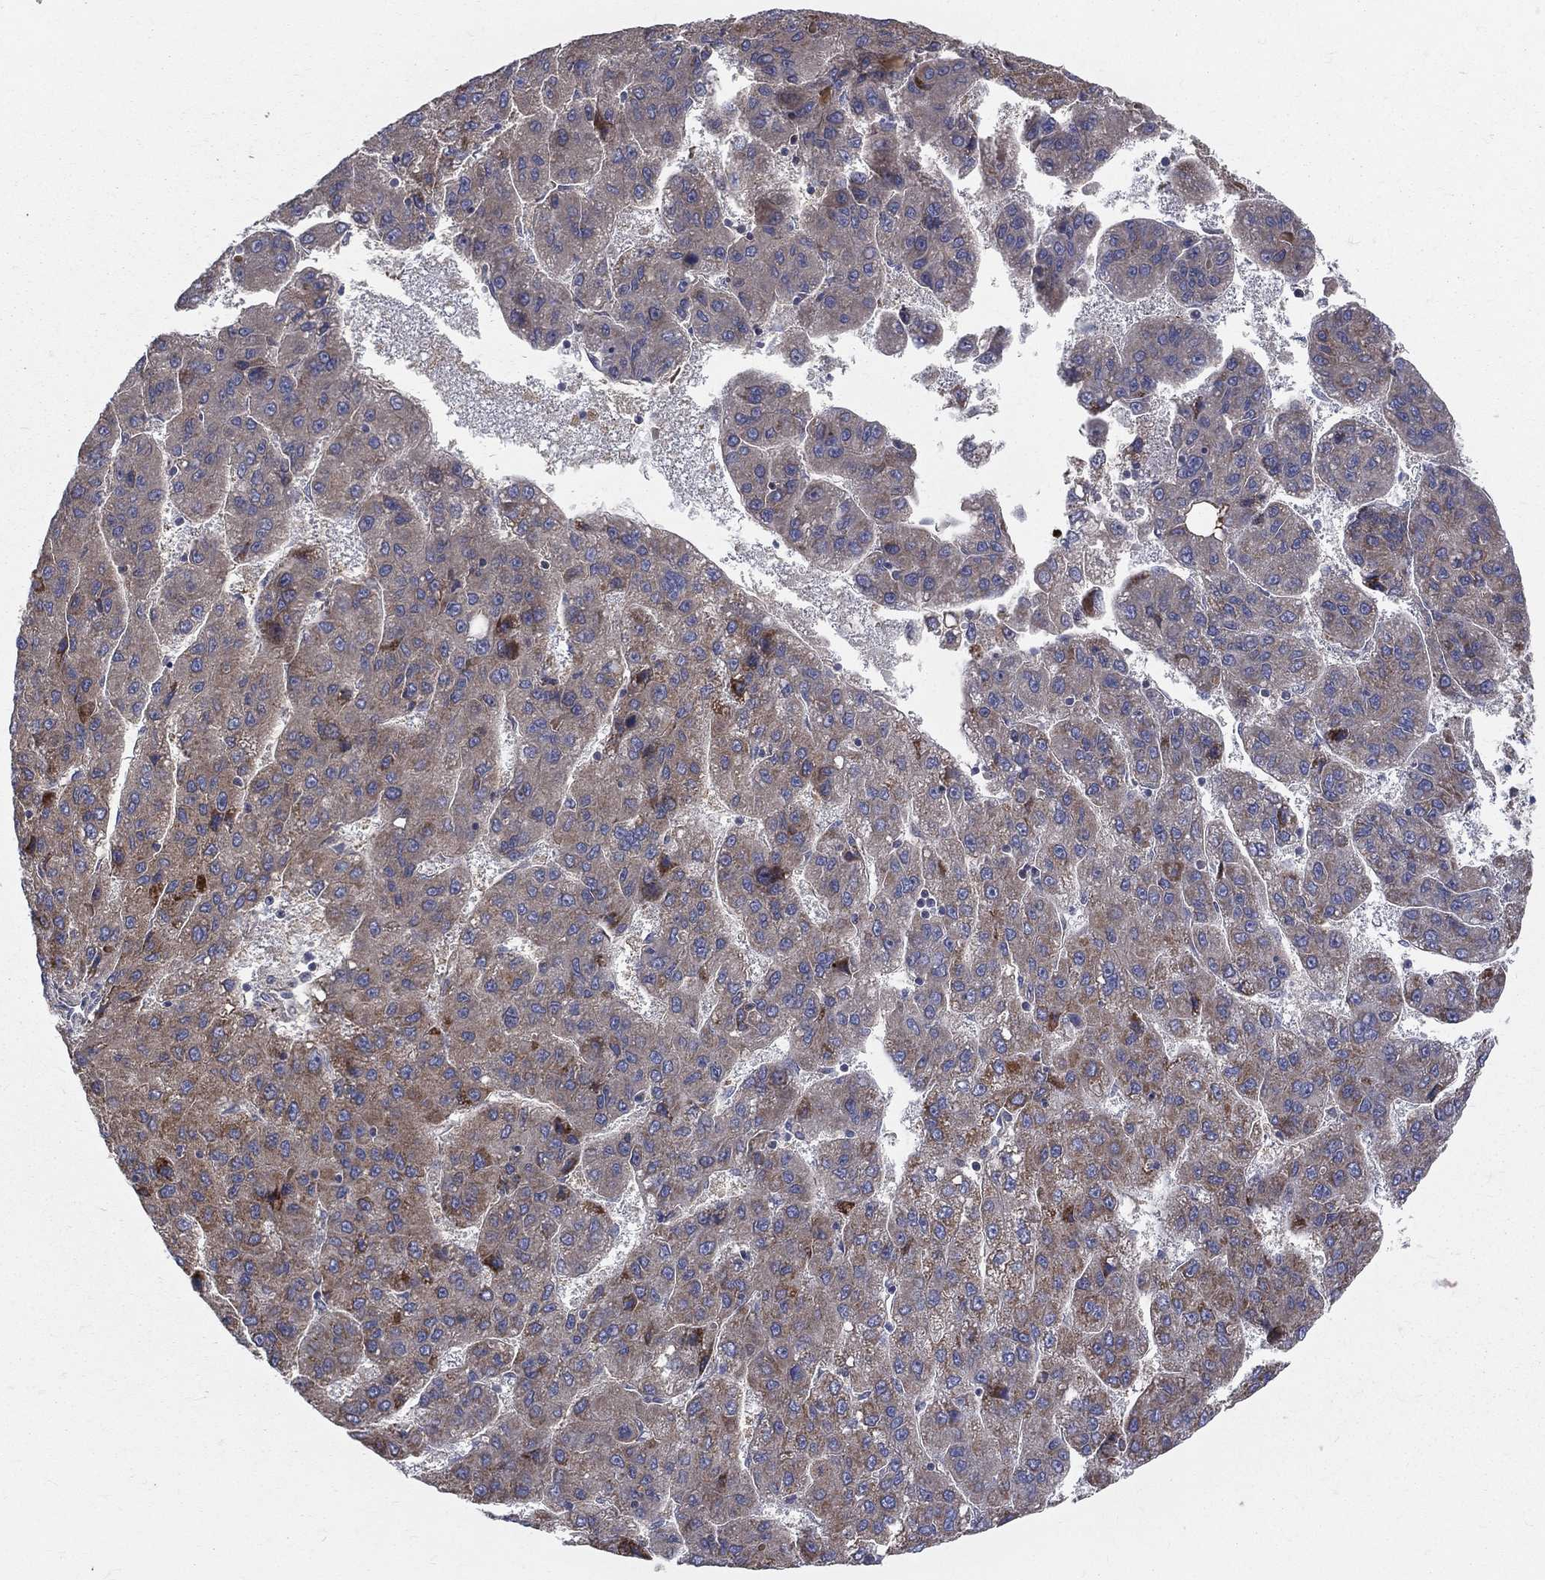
{"staining": {"intensity": "moderate", "quantity": "25%-75%", "location": "cytoplasmic/membranous"}, "tissue": "liver cancer", "cell_type": "Tumor cells", "image_type": "cancer", "snomed": [{"axis": "morphology", "description": "Carcinoma, Hepatocellular, NOS"}, {"axis": "topography", "description": "Liver"}], "caption": "Immunohistochemical staining of human hepatocellular carcinoma (liver) displays moderate cytoplasmic/membranous protein positivity in approximately 25%-75% of tumor cells. (Stains: DAB (3,3'-diaminobenzidine) in brown, nuclei in blue, Microscopy: brightfield microscopy at high magnification).", "gene": "POMZP3", "patient": {"sex": "female", "age": 82}}